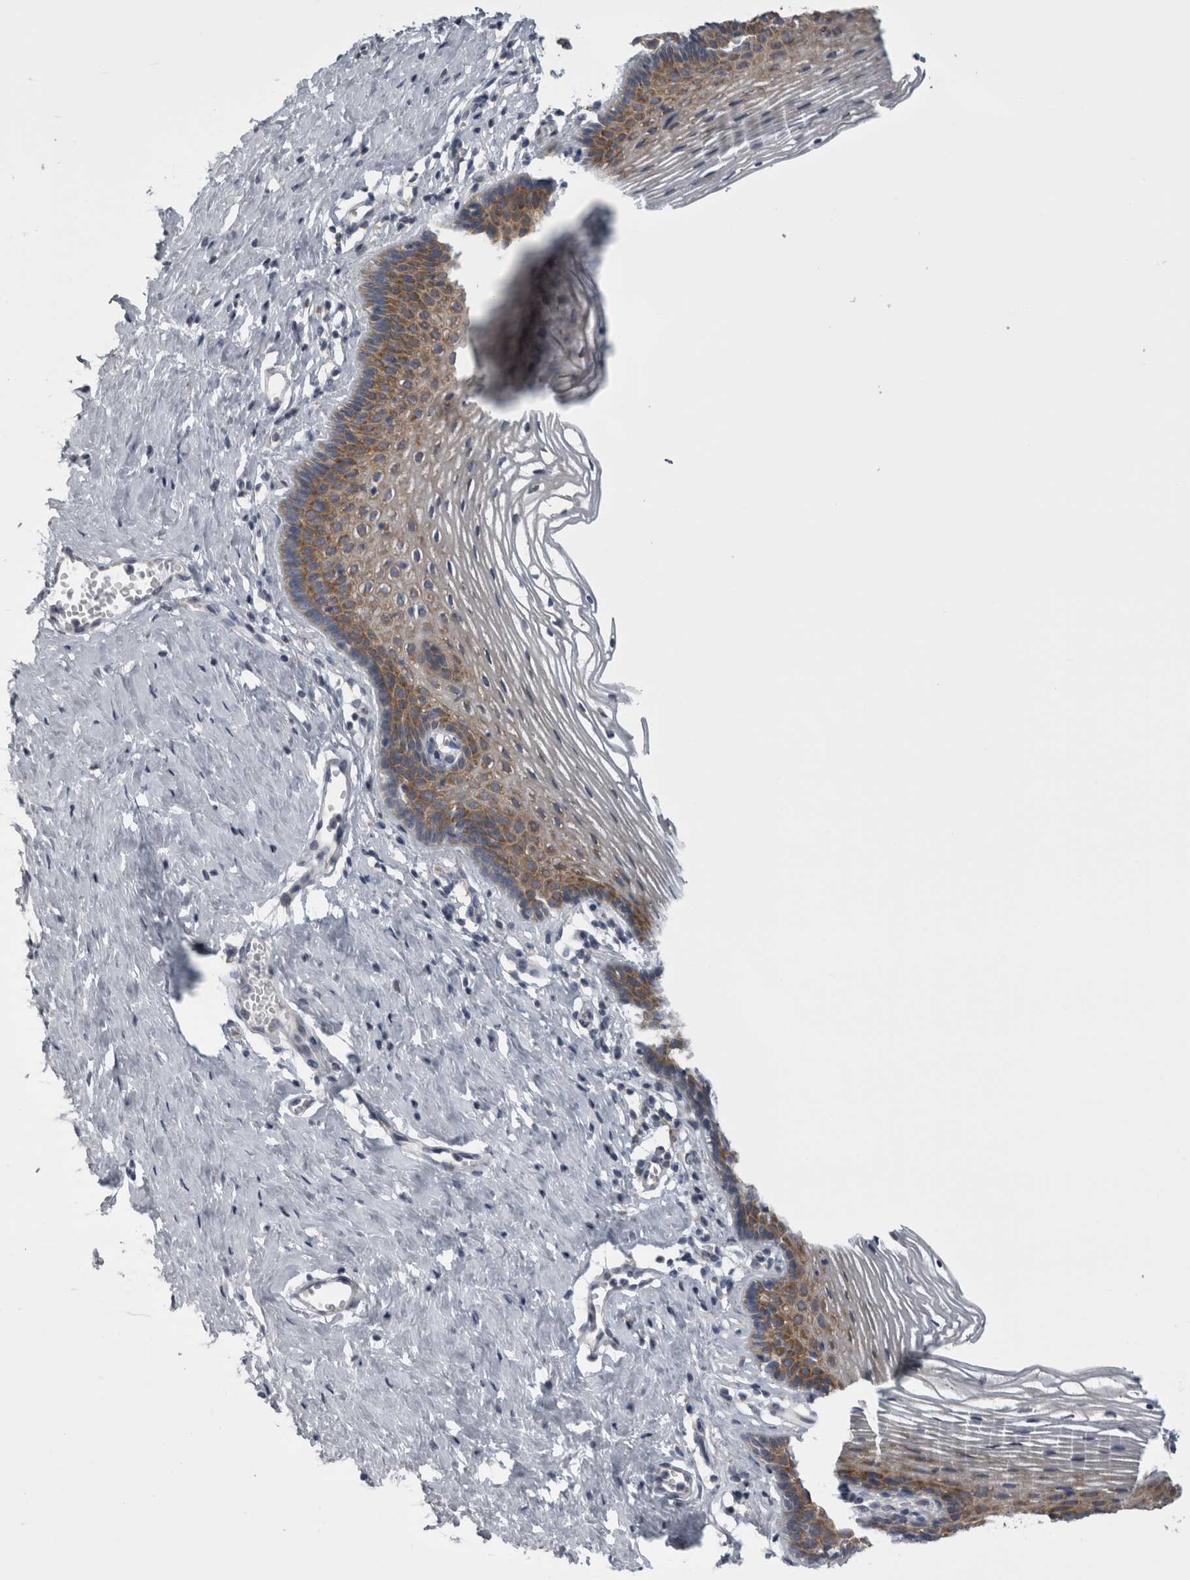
{"staining": {"intensity": "moderate", "quantity": ">75%", "location": "cytoplasmic/membranous"}, "tissue": "vagina", "cell_type": "Squamous epithelial cells", "image_type": "normal", "snomed": [{"axis": "morphology", "description": "Normal tissue, NOS"}, {"axis": "topography", "description": "Vagina"}], "caption": "Protein staining exhibits moderate cytoplasmic/membranous expression in approximately >75% of squamous epithelial cells in normal vagina. The staining was performed using DAB to visualize the protein expression in brown, while the nuclei were stained in blue with hematoxylin (Magnification: 20x).", "gene": "PRRC2C", "patient": {"sex": "female", "age": 32}}